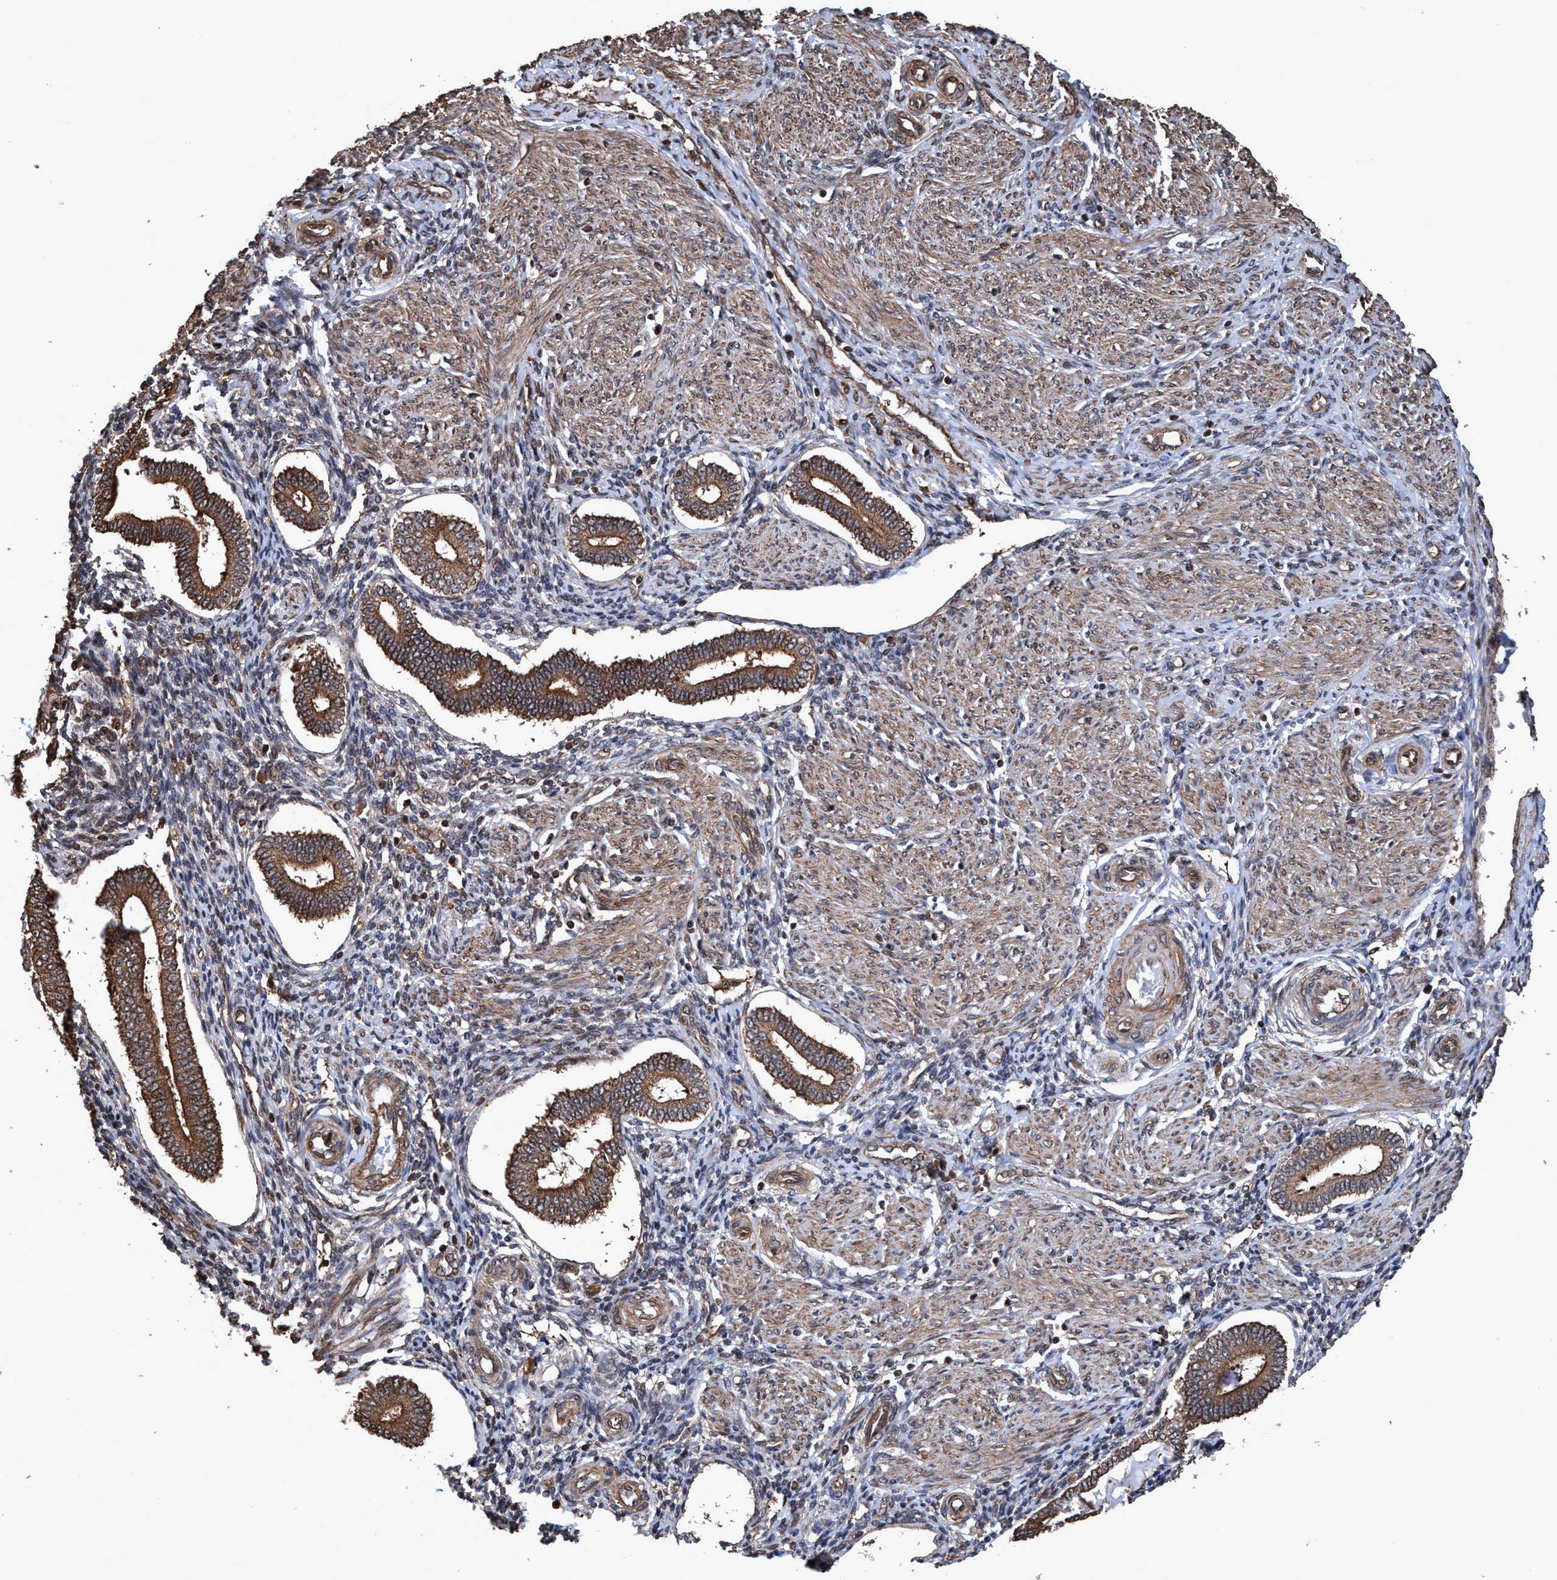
{"staining": {"intensity": "weak", "quantity": ">75%", "location": "cytoplasmic/membranous,nuclear"}, "tissue": "endometrium", "cell_type": "Cells in endometrial stroma", "image_type": "normal", "snomed": [{"axis": "morphology", "description": "Normal tissue, NOS"}, {"axis": "topography", "description": "Endometrium"}], "caption": "Protein expression analysis of unremarkable human endometrium reveals weak cytoplasmic/membranous,nuclear positivity in about >75% of cells in endometrial stroma. (DAB (3,3'-diaminobenzidine) IHC, brown staining for protein, blue staining for nuclei).", "gene": "TRPC7", "patient": {"sex": "female", "age": 42}}